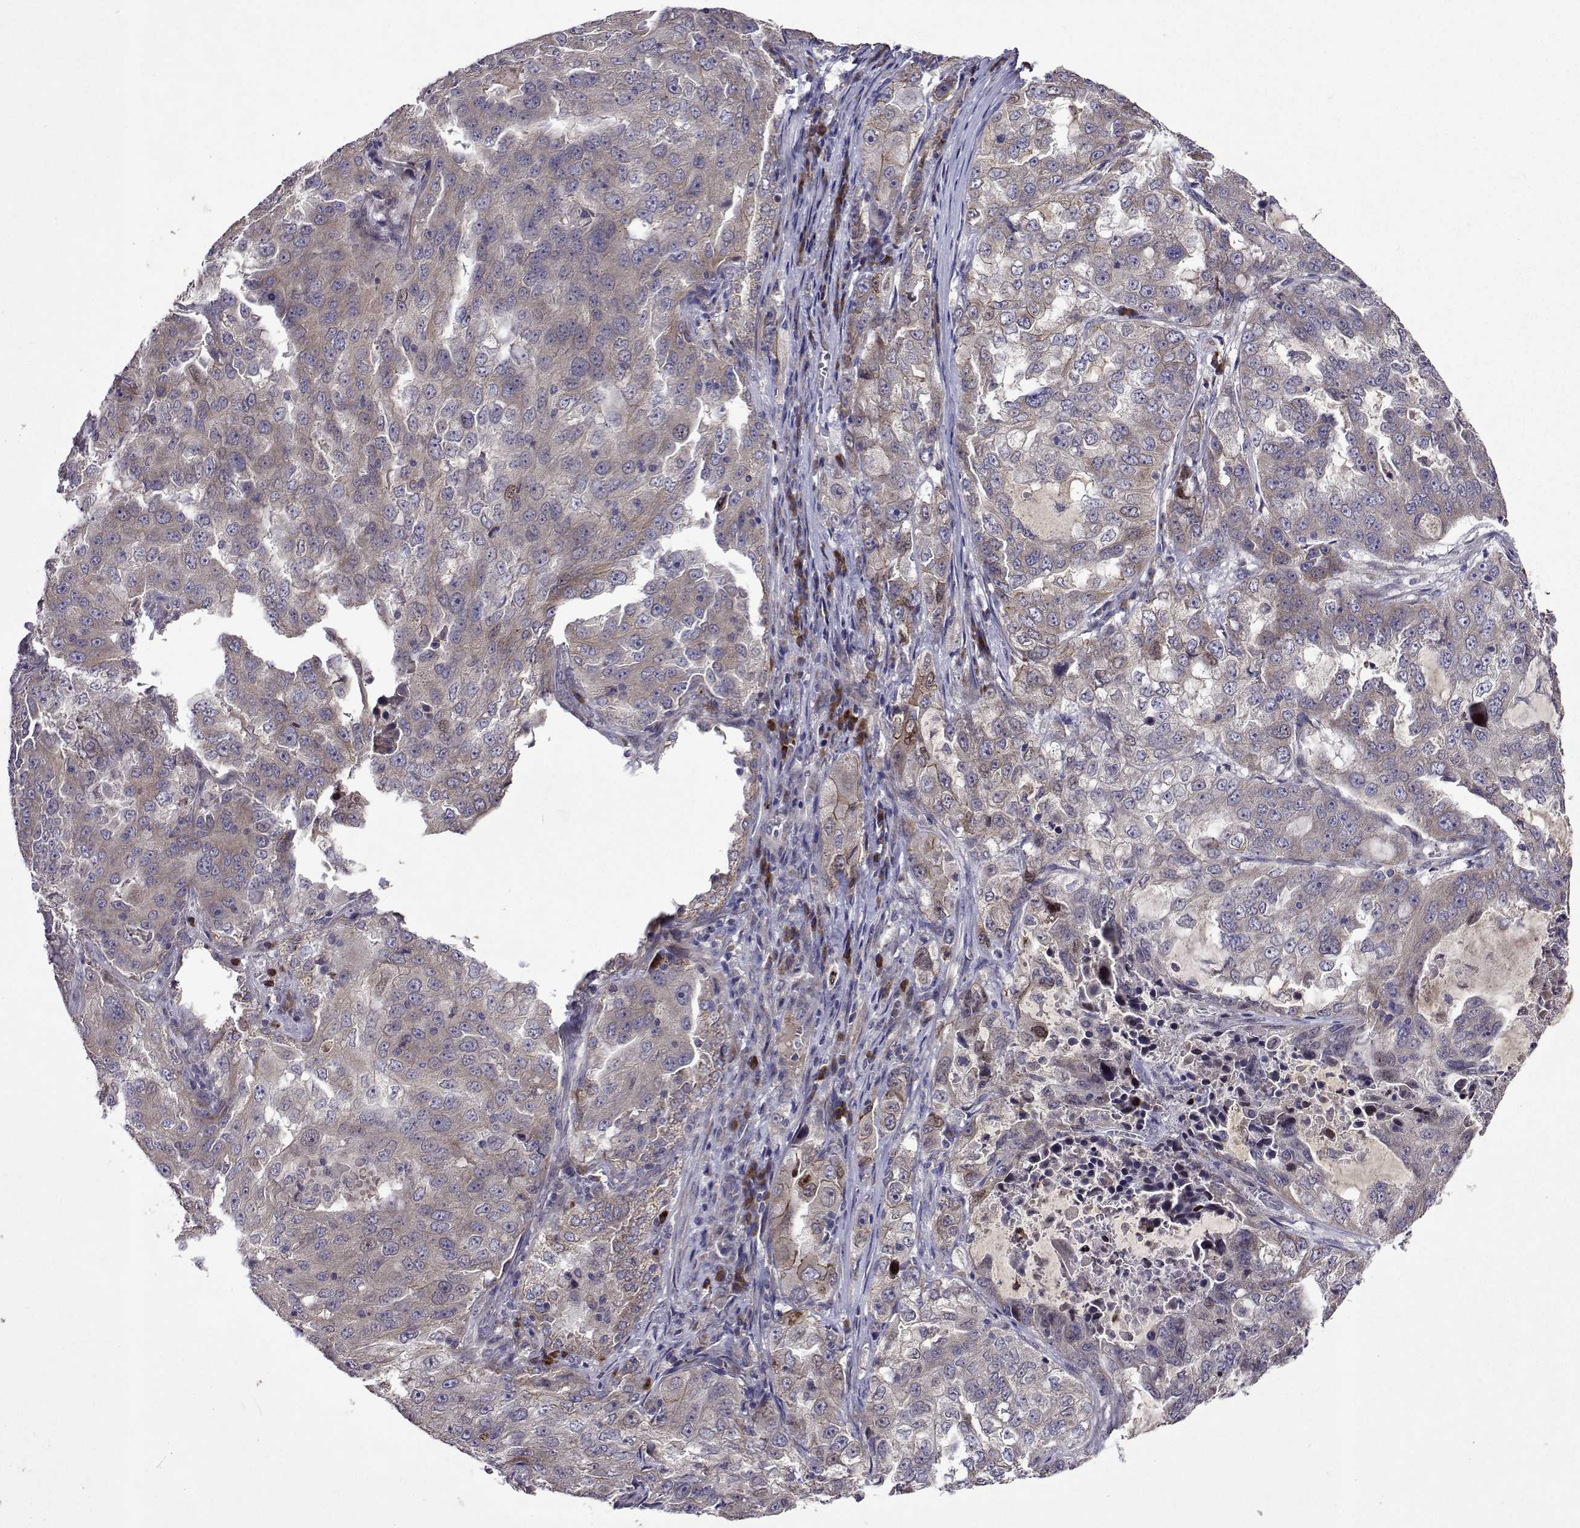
{"staining": {"intensity": "weak", "quantity": ">75%", "location": "cytoplasmic/membranous"}, "tissue": "lung cancer", "cell_type": "Tumor cells", "image_type": "cancer", "snomed": [{"axis": "morphology", "description": "Adenocarcinoma, NOS"}, {"axis": "topography", "description": "Lung"}], "caption": "There is low levels of weak cytoplasmic/membranous positivity in tumor cells of lung adenocarcinoma, as demonstrated by immunohistochemical staining (brown color).", "gene": "TARBP2", "patient": {"sex": "female", "age": 61}}